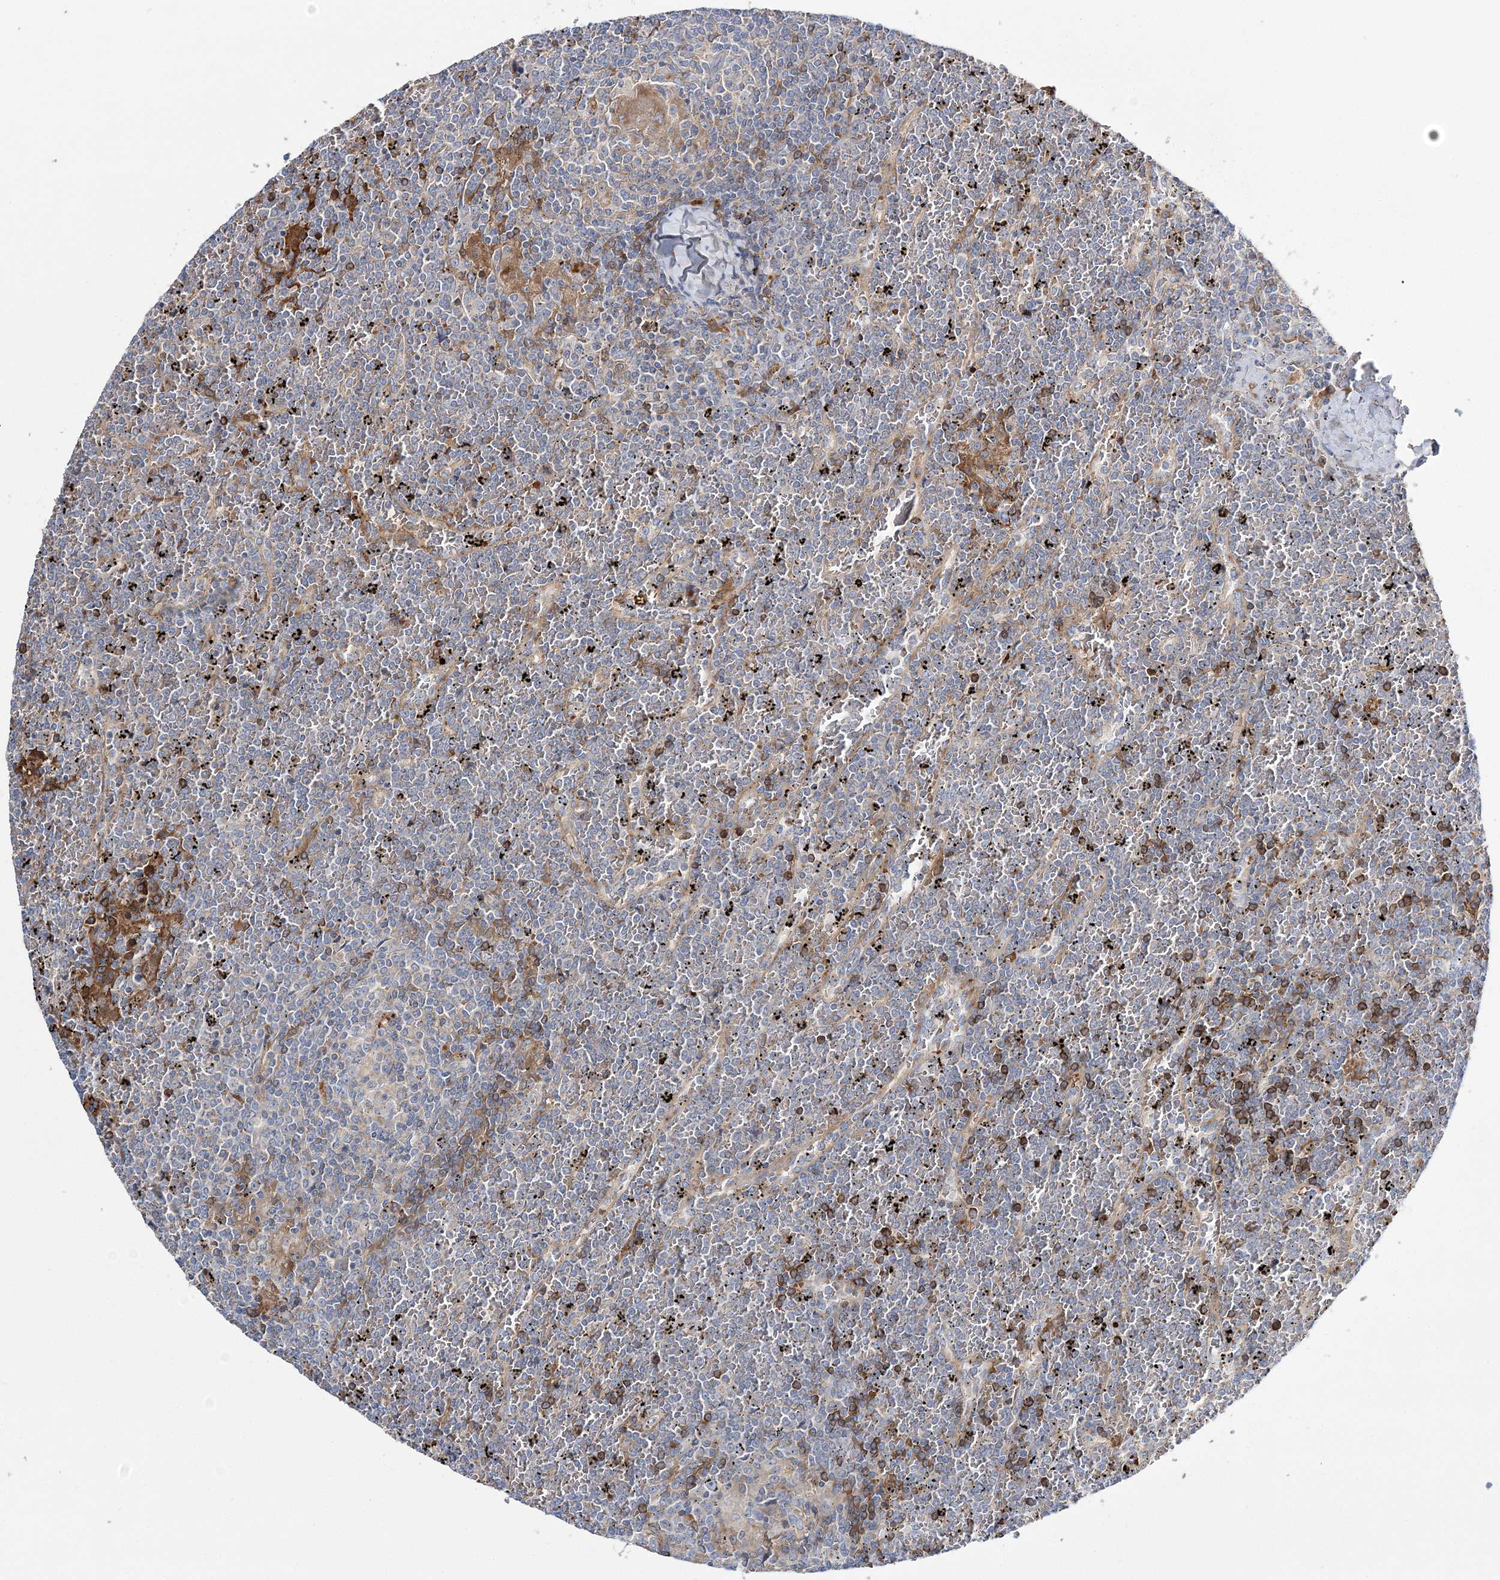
{"staining": {"intensity": "negative", "quantity": "none", "location": "none"}, "tissue": "lymphoma", "cell_type": "Tumor cells", "image_type": "cancer", "snomed": [{"axis": "morphology", "description": "Malignant lymphoma, non-Hodgkin's type, Low grade"}, {"axis": "topography", "description": "Spleen"}], "caption": "Low-grade malignant lymphoma, non-Hodgkin's type was stained to show a protein in brown. There is no significant expression in tumor cells.", "gene": "ATP11B", "patient": {"sex": "female", "age": 19}}